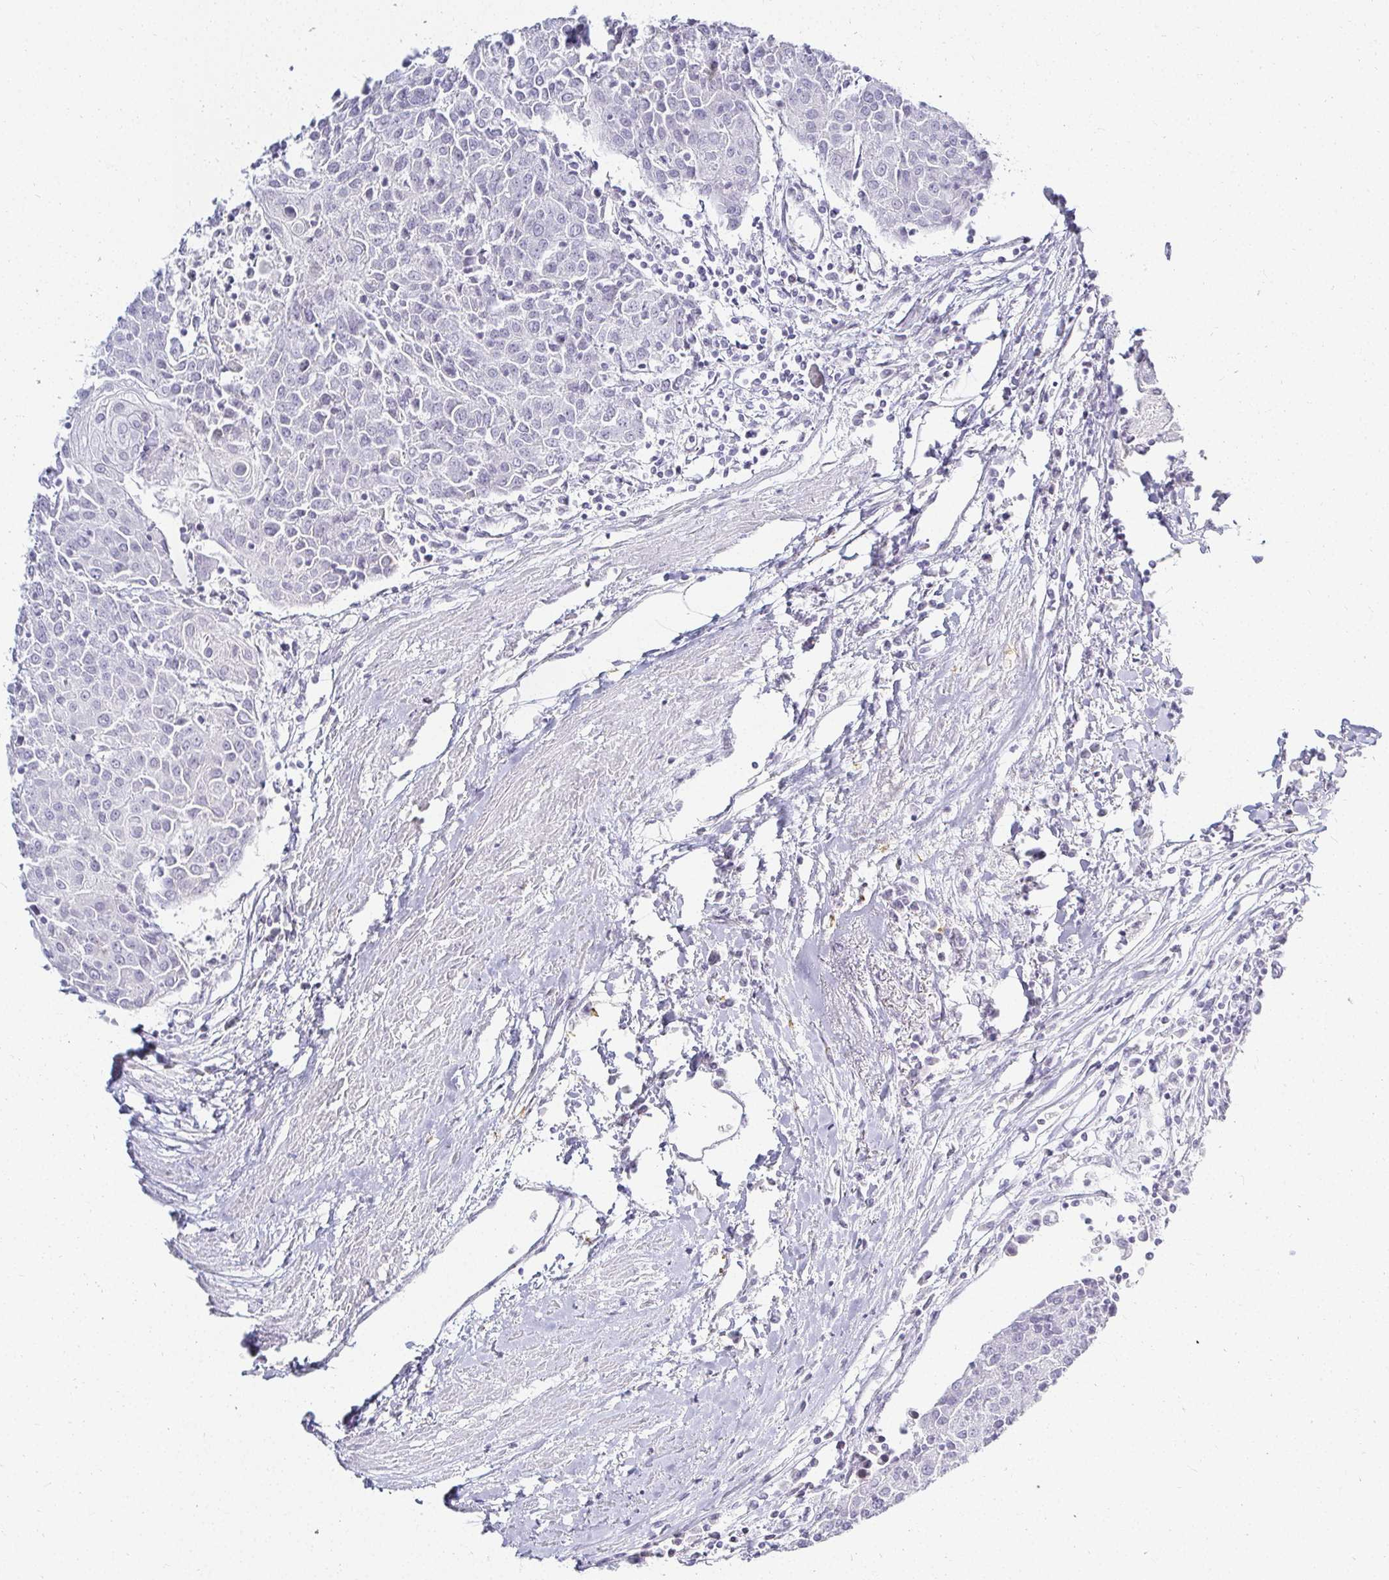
{"staining": {"intensity": "negative", "quantity": "none", "location": "none"}, "tissue": "urothelial cancer", "cell_type": "Tumor cells", "image_type": "cancer", "snomed": [{"axis": "morphology", "description": "Urothelial carcinoma, High grade"}, {"axis": "topography", "description": "Urinary bladder"}], "caption": "This is an immunohistochemistry histopathology image of human urothelial cancer. There is no positivity in tumor cells.", "gene": "ACAN", "patient": {"sex": "female", "age": 85}}